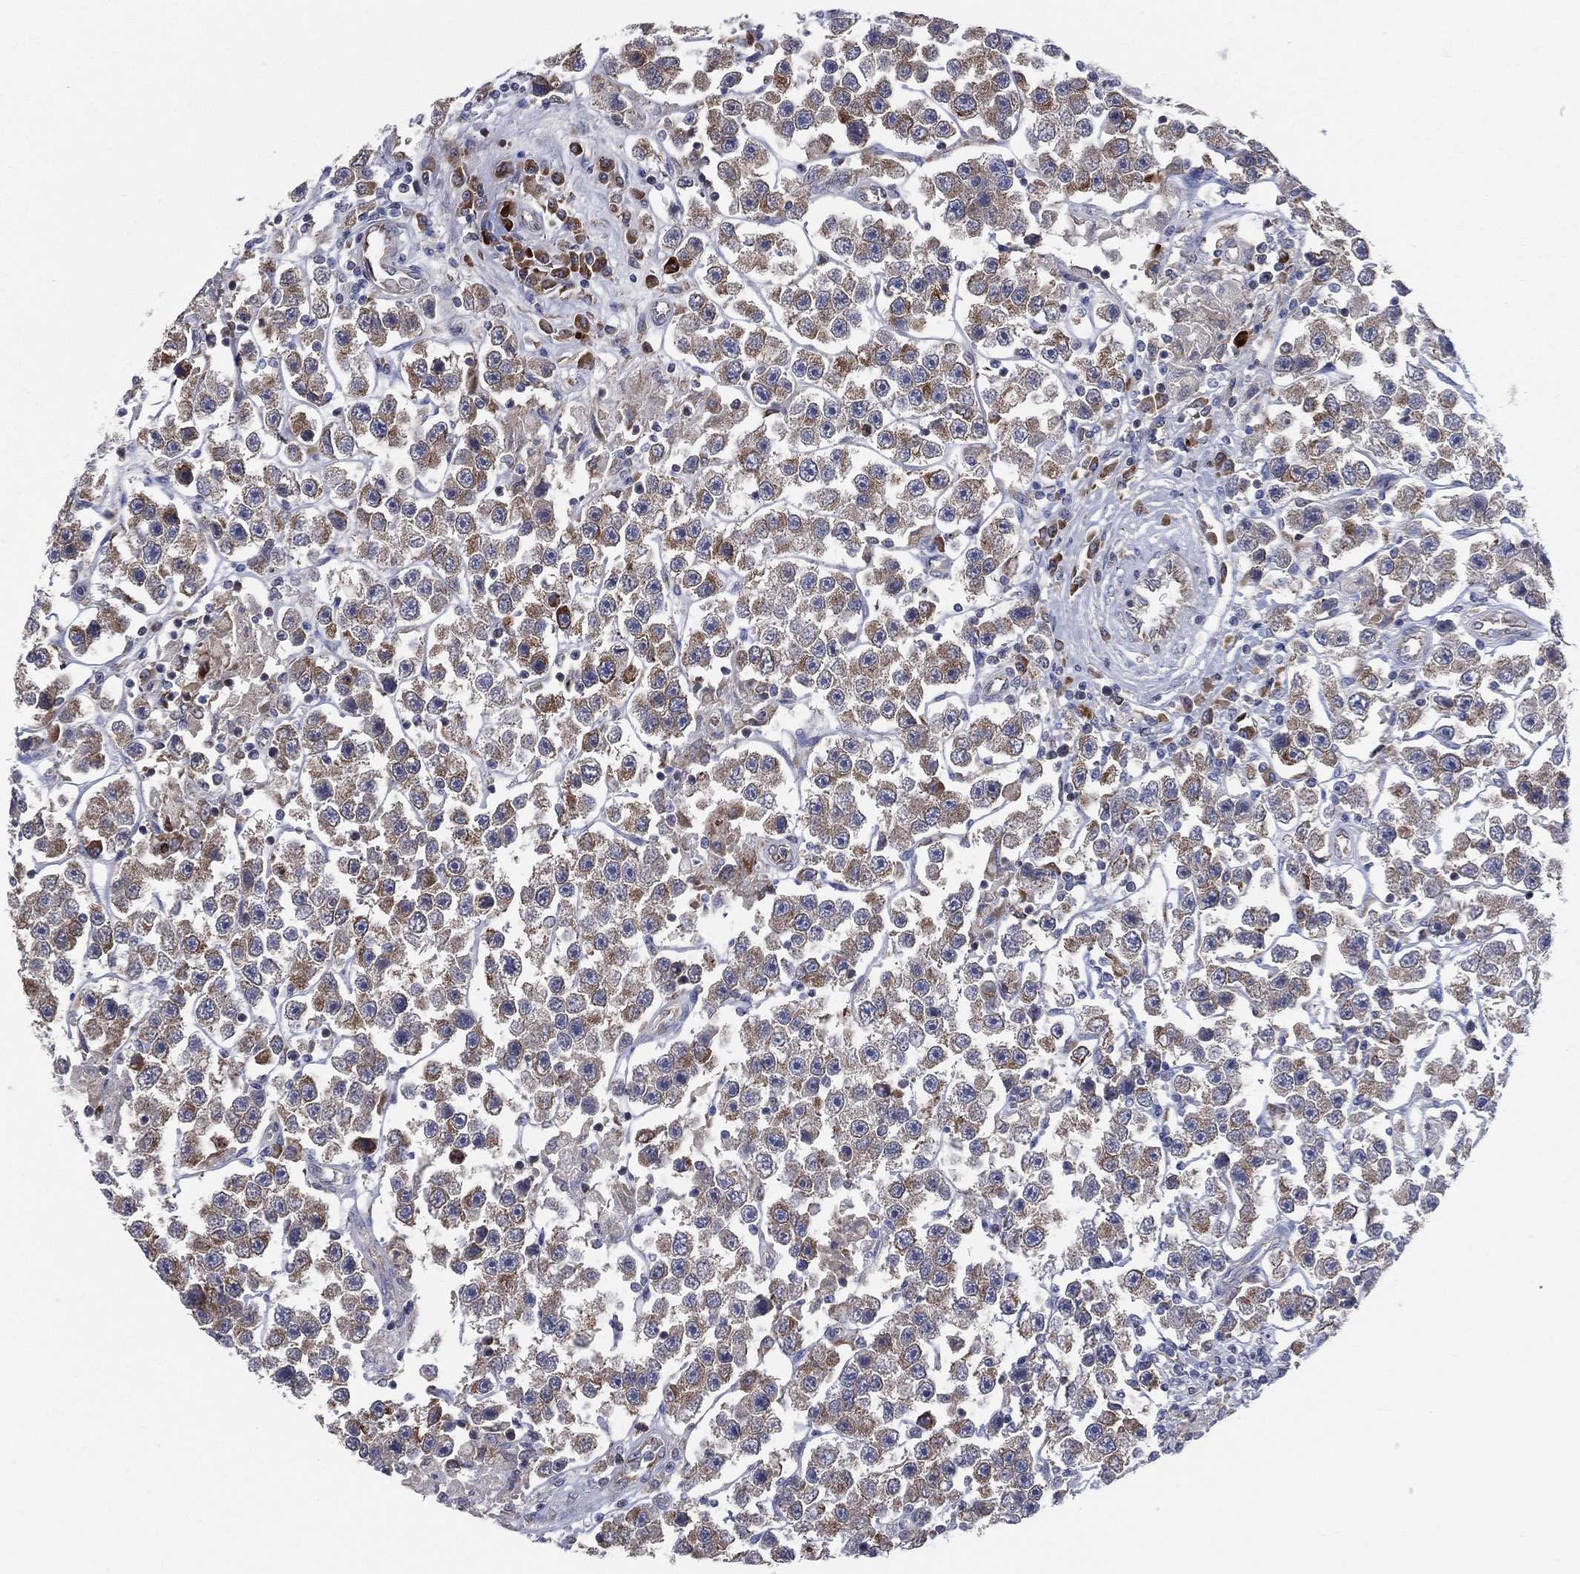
{"staining": {"intensity": "moderate", "quantity": "<25%", "location": "cytoplasmic/membranous"}, "tissue": "testis cancer", "cell_type": "Tumor cells", "image_type": "cancer", "snomed": [{"axis": "morphology", "description": "Seminoma, NOS"}, {"axis": "topography", "description": "Testis"}], "caption": "Immunohistochemical staining of human seminoma (testis) shows moderate cytoplasmic/membranous protein expression in approximately <25% of tumor cells.", "gene": "CCDC159", "patient": {"sex": "male", "age": 45}}